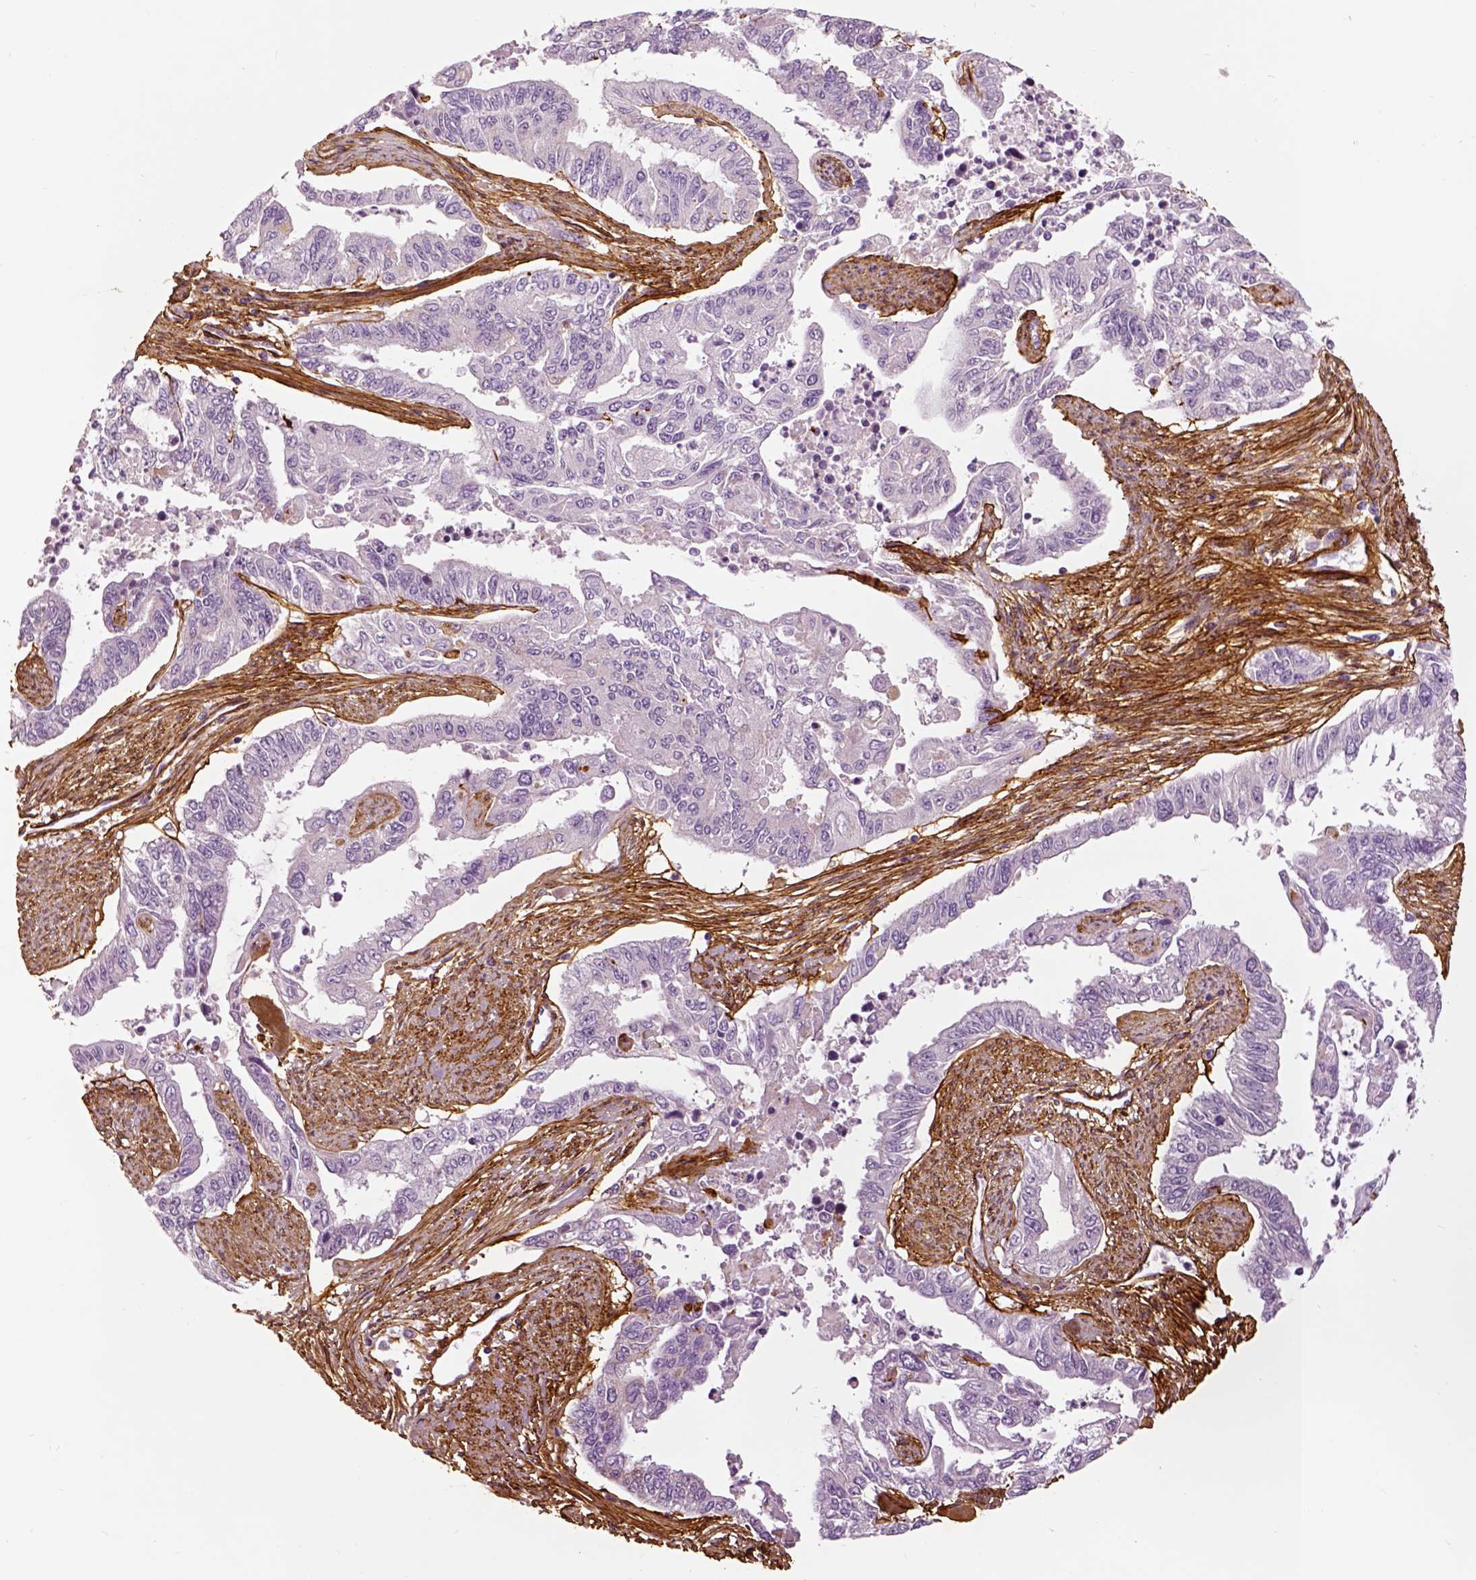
{"staining": {"intensity": "negative", "quantity": "none", "location": "none"}, "tissue": "endometrial cancer", "cell_type": "Tumor cells", "image_type": "cancer", "snomed": [{"axis": "morphology", "description": "Adenocarcinoma, NOS"}, {"axis": "topography", "description": "Uterus"}], "caption": "Immunohistochemical staining of endometrial cancer displays no significant expression in tumor cells. (DAB (3,3'-diaminobenzidine) immunohistochemistry (IHC) with hematoxylin counter stain).", "gene": "COL6A2", "patient": {"sex": "female", "age": 59}}